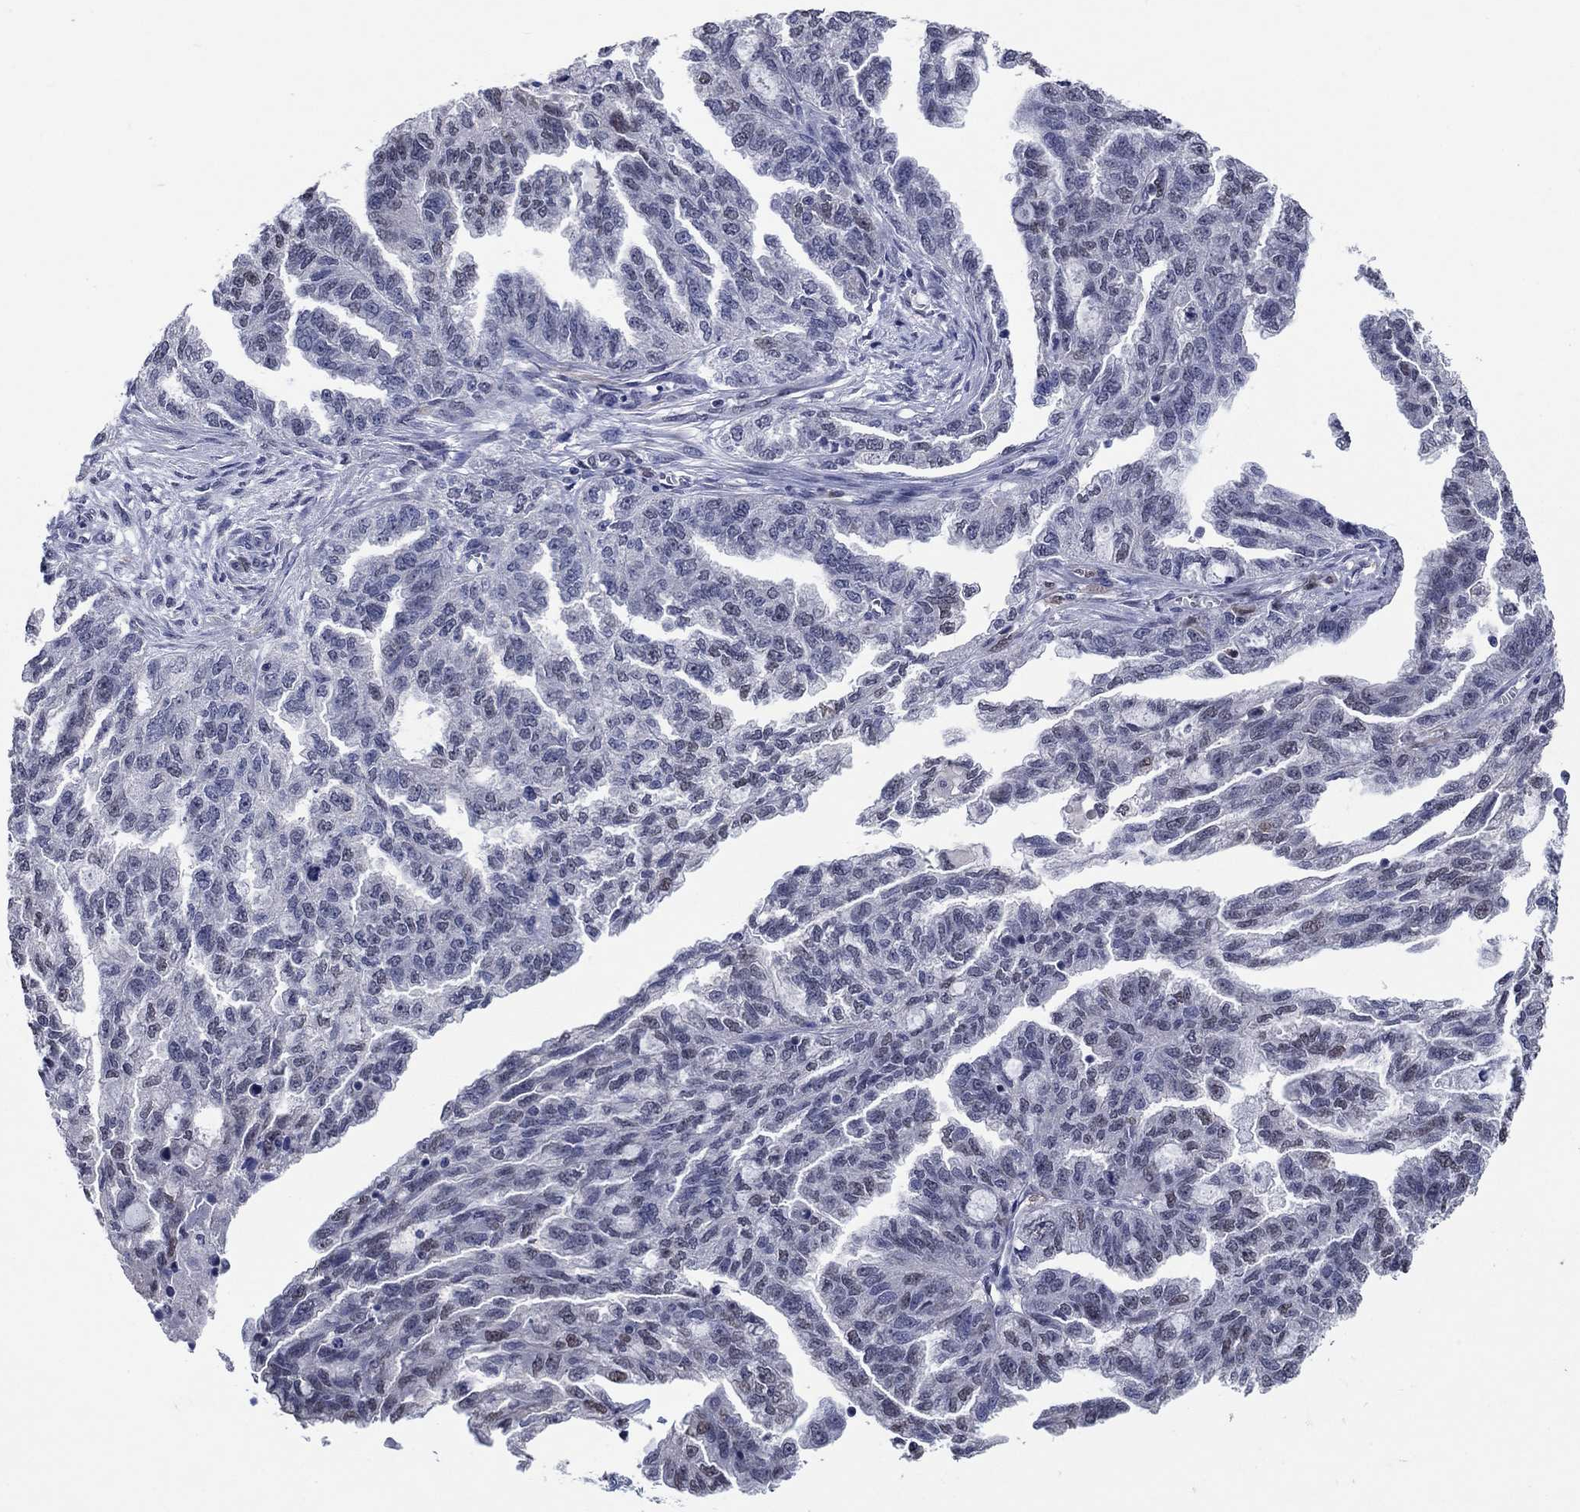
{"staining": {"intensity": "negative", "quantity": "none", "location": "none"}, "tissue": "ovarian cancer", "cell_type": "Tumor cells", "image_type": "cancer", "snomed": [{"axis": "morphology", "description": "Cystadenocarcinoma, serous, NOS"}, {"axis": "topography", "description": "Ovary"}], "caption": "Tumor cells show no significant positivity in ovarian serous cystadenocarcinoma.", "gene": "TYMS", "patient": {"sex": "female", "age": 51}}